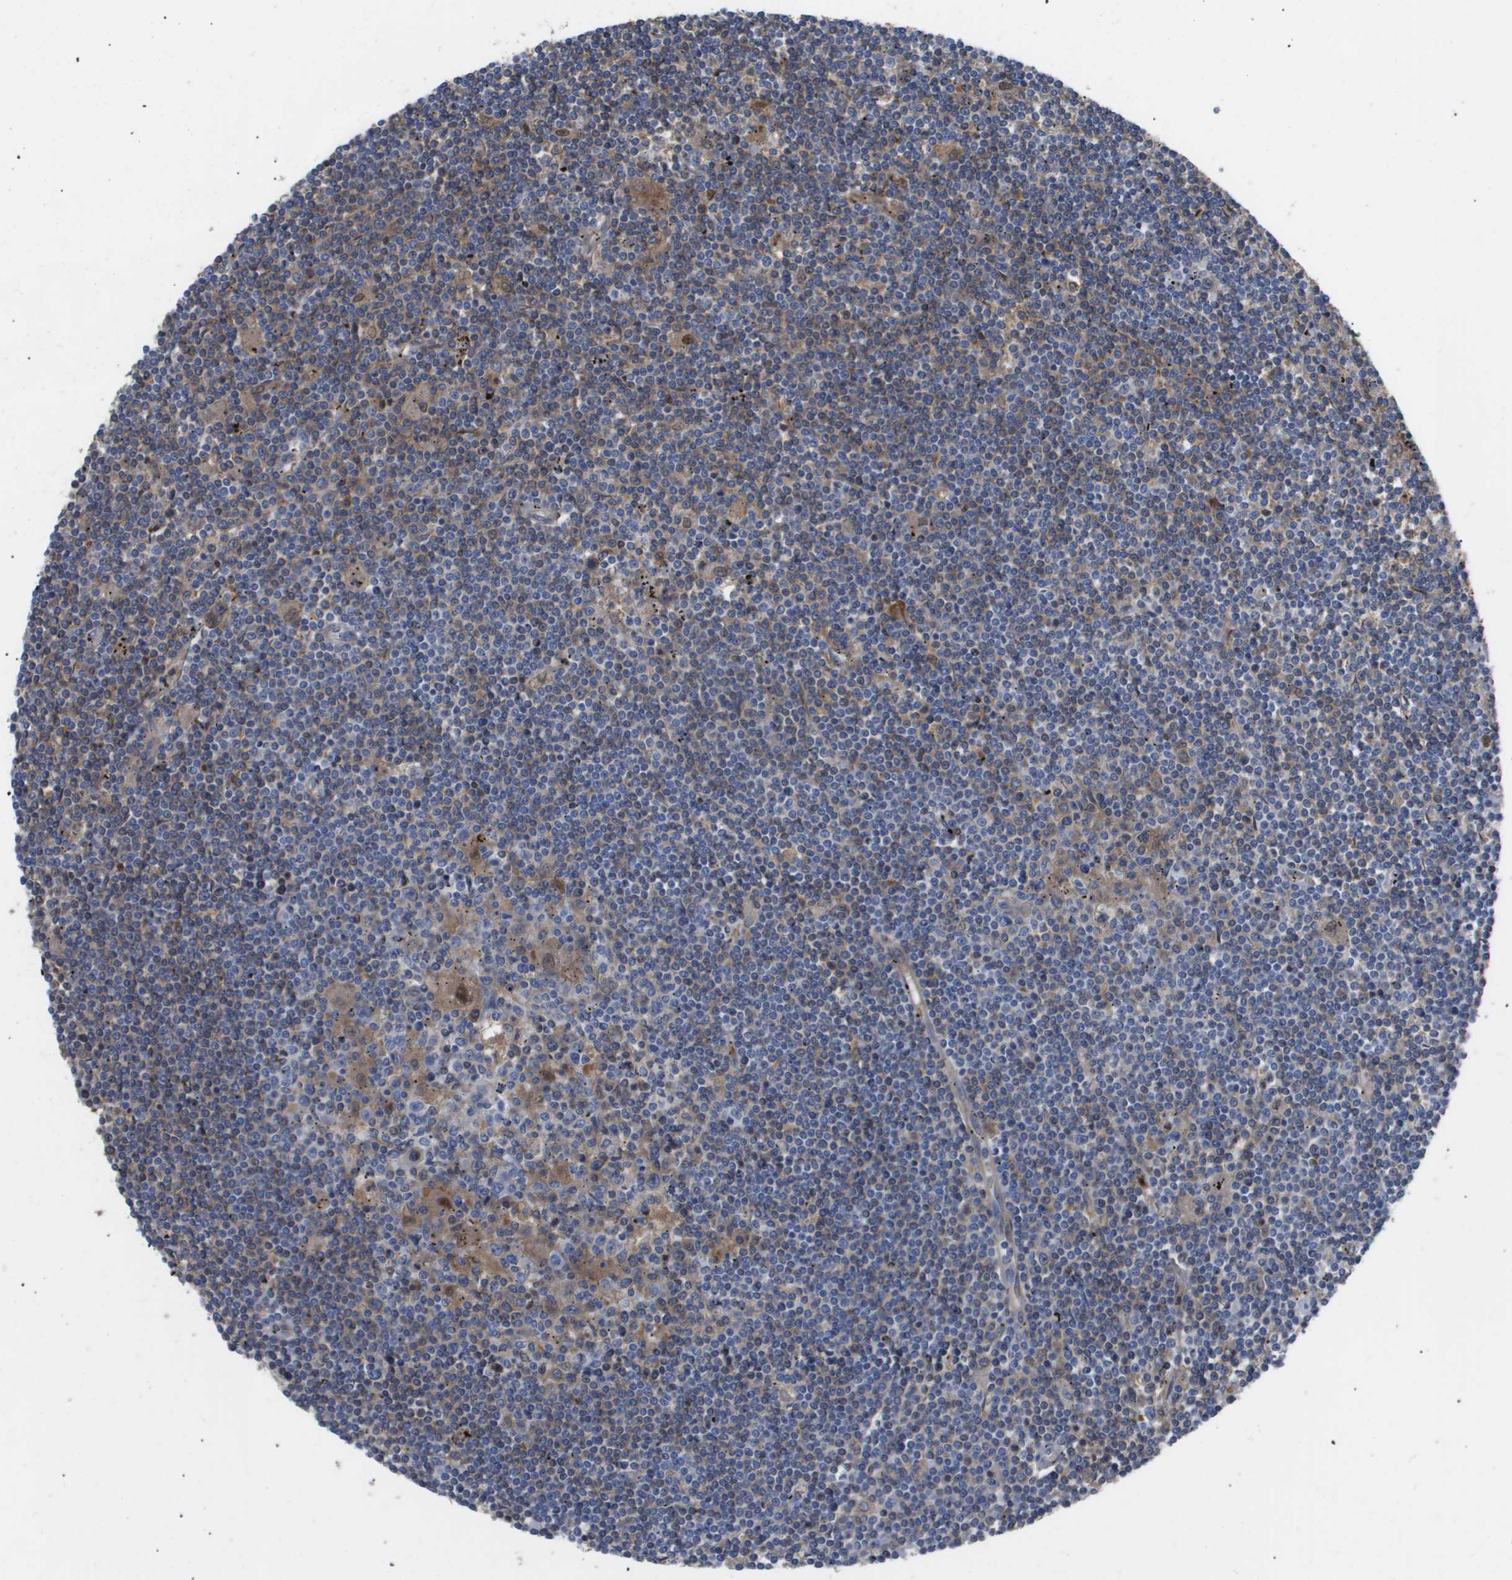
{"staining": {"intensity": "moderate", "quantity": "25%-75%", "location": "cytoplasmic/membranous"}, "tissue": "lymphoma", "cell_type": "Tumor cells", "image_type": "cancer", "snomed": [{"axis": "morphology", "description": "Malignant lymphoma, non-Hodgkin's type, Low grade"}, {"axis": "topography", "description": "Spleen"}], "caption": "Human low-grade malignant lymphoma, non-Hodgkin's type stained for a protein (brown) demonstrates moderate cytoplasmic/membranous positive expression in approximately 25%-75% of tumor cells.", "gene": "SERPINA6", "patient": {"sex": "male", "age": 76}}